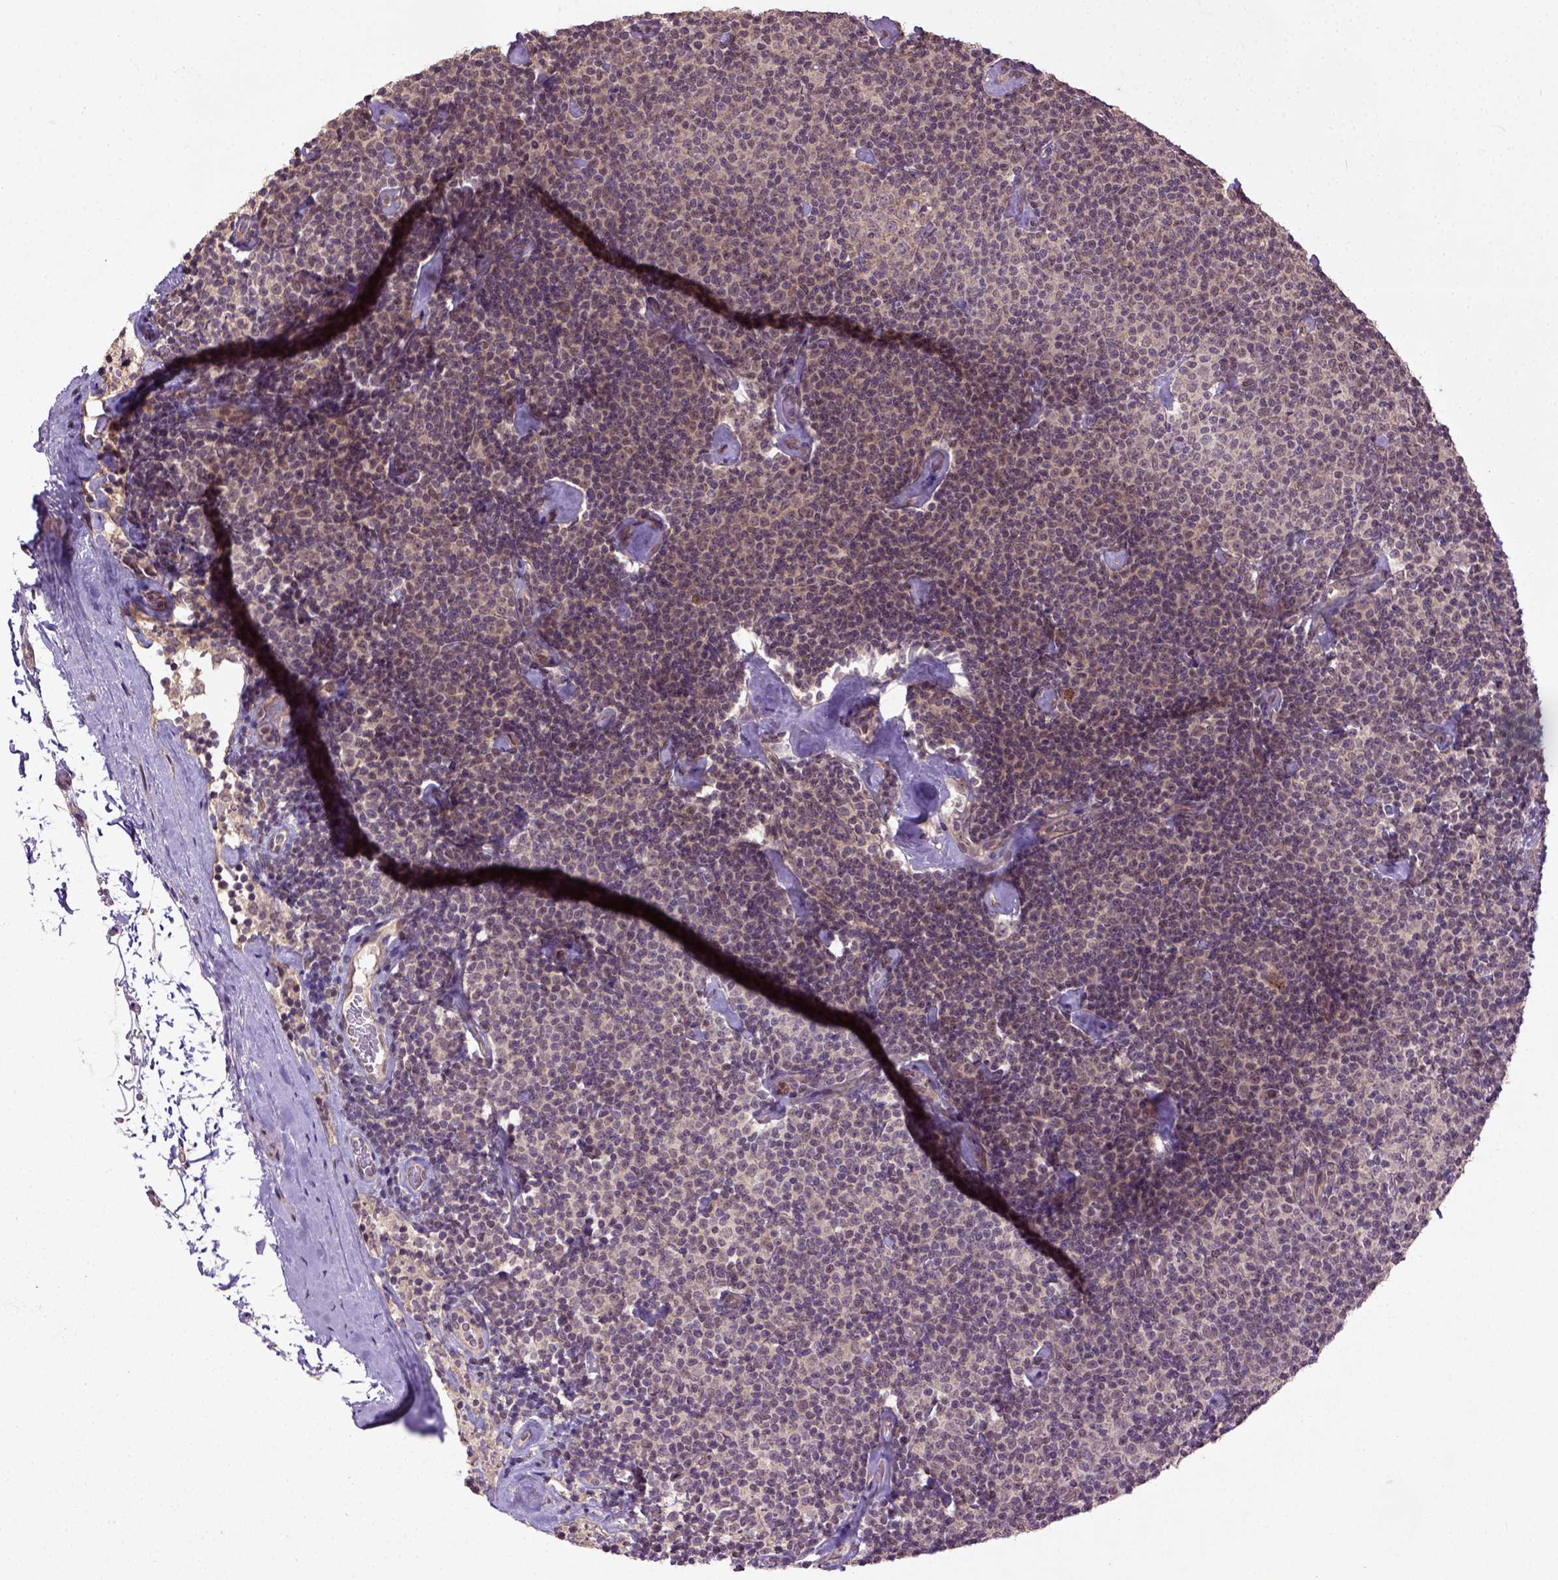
{"staining": {"intensity": "moderate", "quantity": "25%-75%", "location": "nuclear"}, "tissue": "lymphoma", "cell_type": "Tumor cells", "image_type": "cancer", "snomed": [{"axis": "morphology", "description": "Malignant lymphoma, non-Hodgkin's type, Low grade"}, {"axis": "topography", "description": "Lymph node"}], "caption": "Immunohistochemical staining of lymphoma demonstrates moderate nuclear protein positivity in approximately 25%-75% of tumor cells.", "gene": "UBA3", "patient": {"sex": "male", "age": 81}}